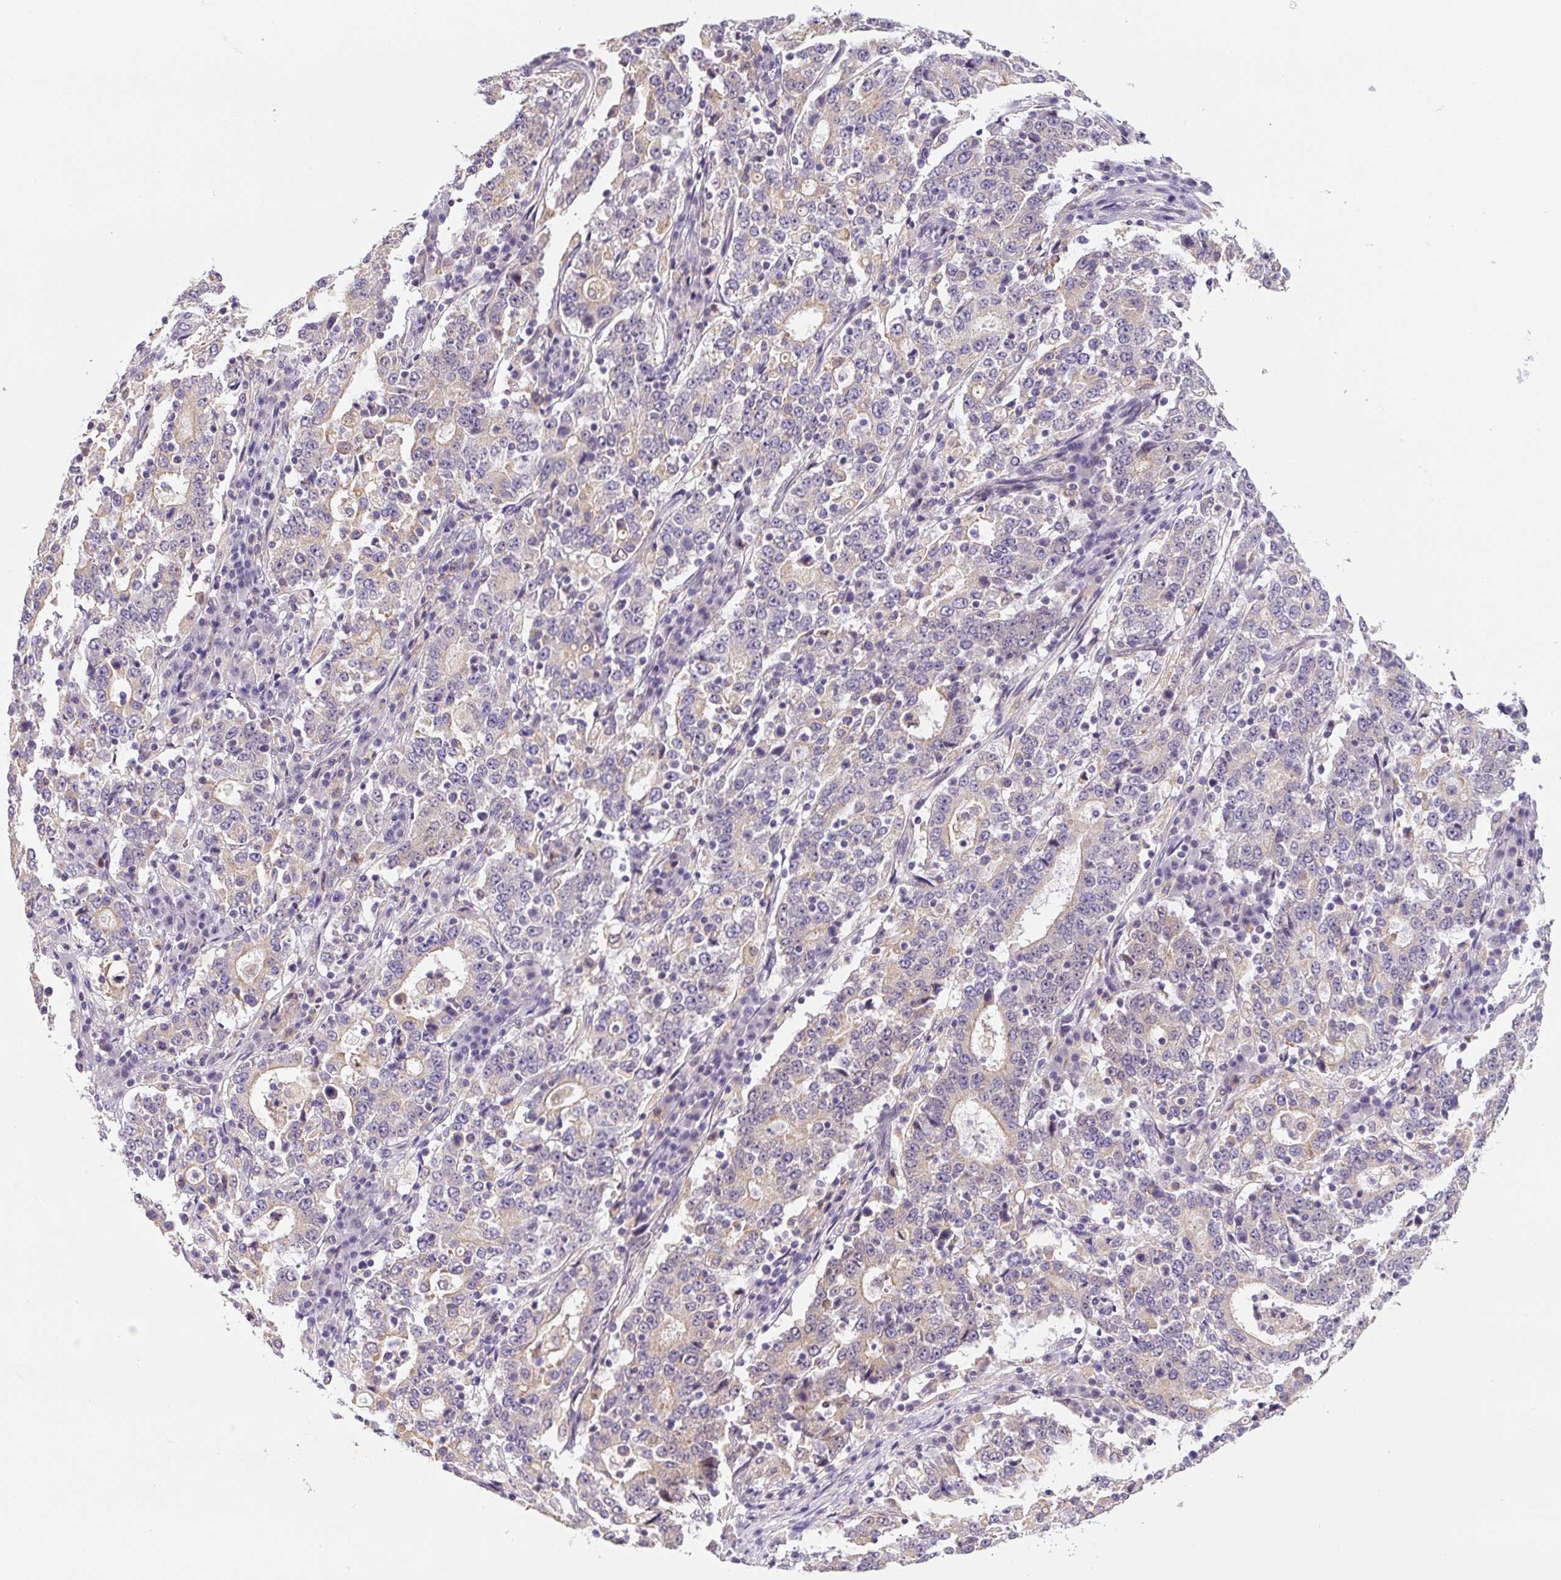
{"staining": {"intensity": "weak", "quantity": "<25%", "location": "cytoplasmic/membranous"}, "tissue": "stomach cancer", "cell_type": "Tumor cells", "image_type": "cancer", "snomed": [{"axis": "morphology", "description": "Adenocarcinoma, NOS"}, {"axis": "topography", "description": "Stomach"}], "caption": "The immunohistochemistry (IHC) micrograph has no significant staining in tumor cells of stomach adenocarcinoma tissue. (DAB immunohistochemistry visualized using brightfield microscopy, high magnification).", "gene": "PLA2G4A", "patient": {"sex": "male", "age": 59}}